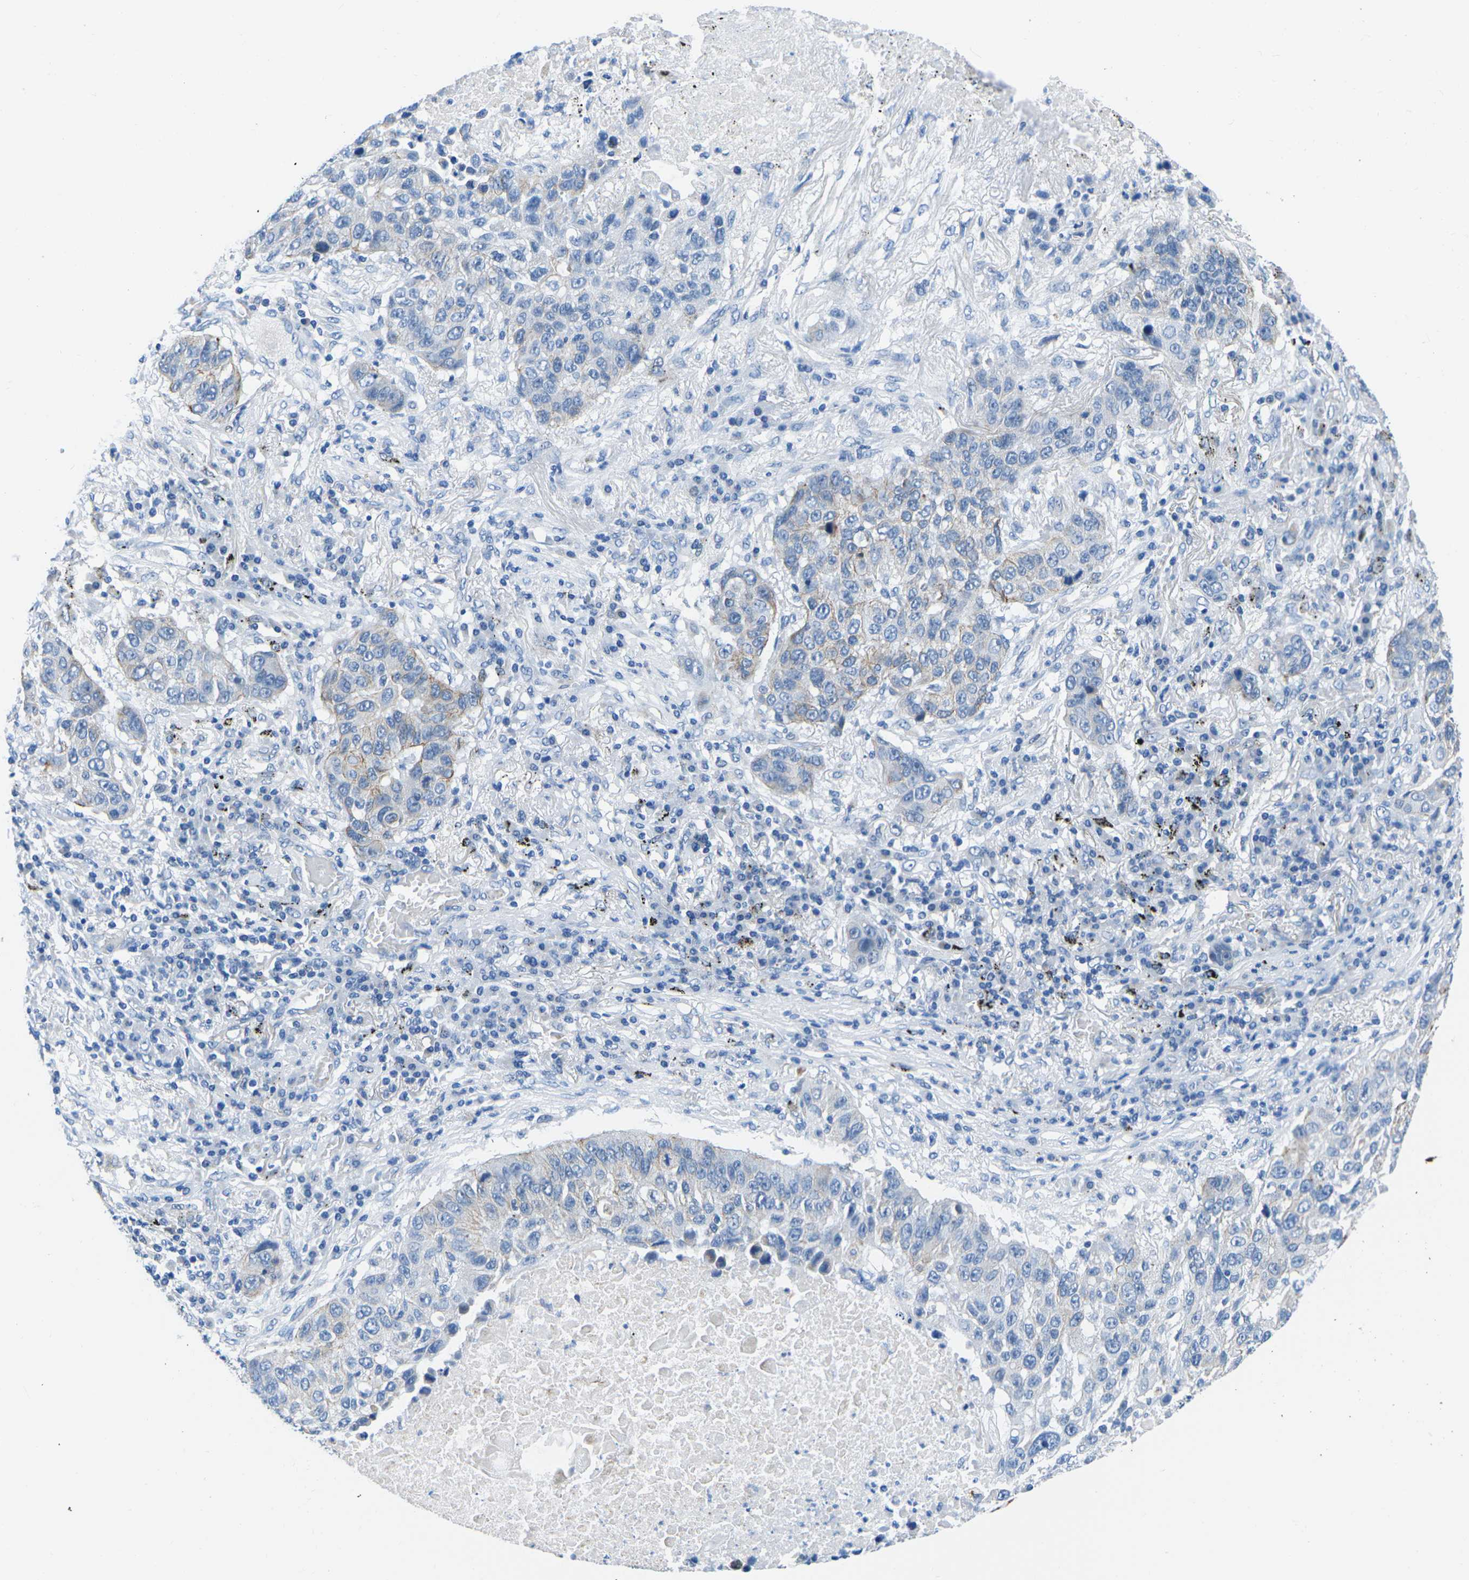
{"staining": {"intensity": "weak", "quantity": "<25%", "location": "cytoplasmic/membranous"}, "tissue": "lung cancer", "cell_type": "Tumor cells", "image_type": "cancer", "snomed": [{"axis": "morphology", "description": "Squamous cell carcinoma, NOS"}, {"axis": "topography", "description": "Lung"}], "caption": "Immunohistochemistry image of neoplastic tissue: human squamous cell carcinoma (lung) stained with DAB (3,3'-diaminobenzidine) exhibits no significant protein expression in tumor cells. Nuclei are stained in blue.", "gene": "TM6SF1", "patient": {"sex": "male", "age": 57}}